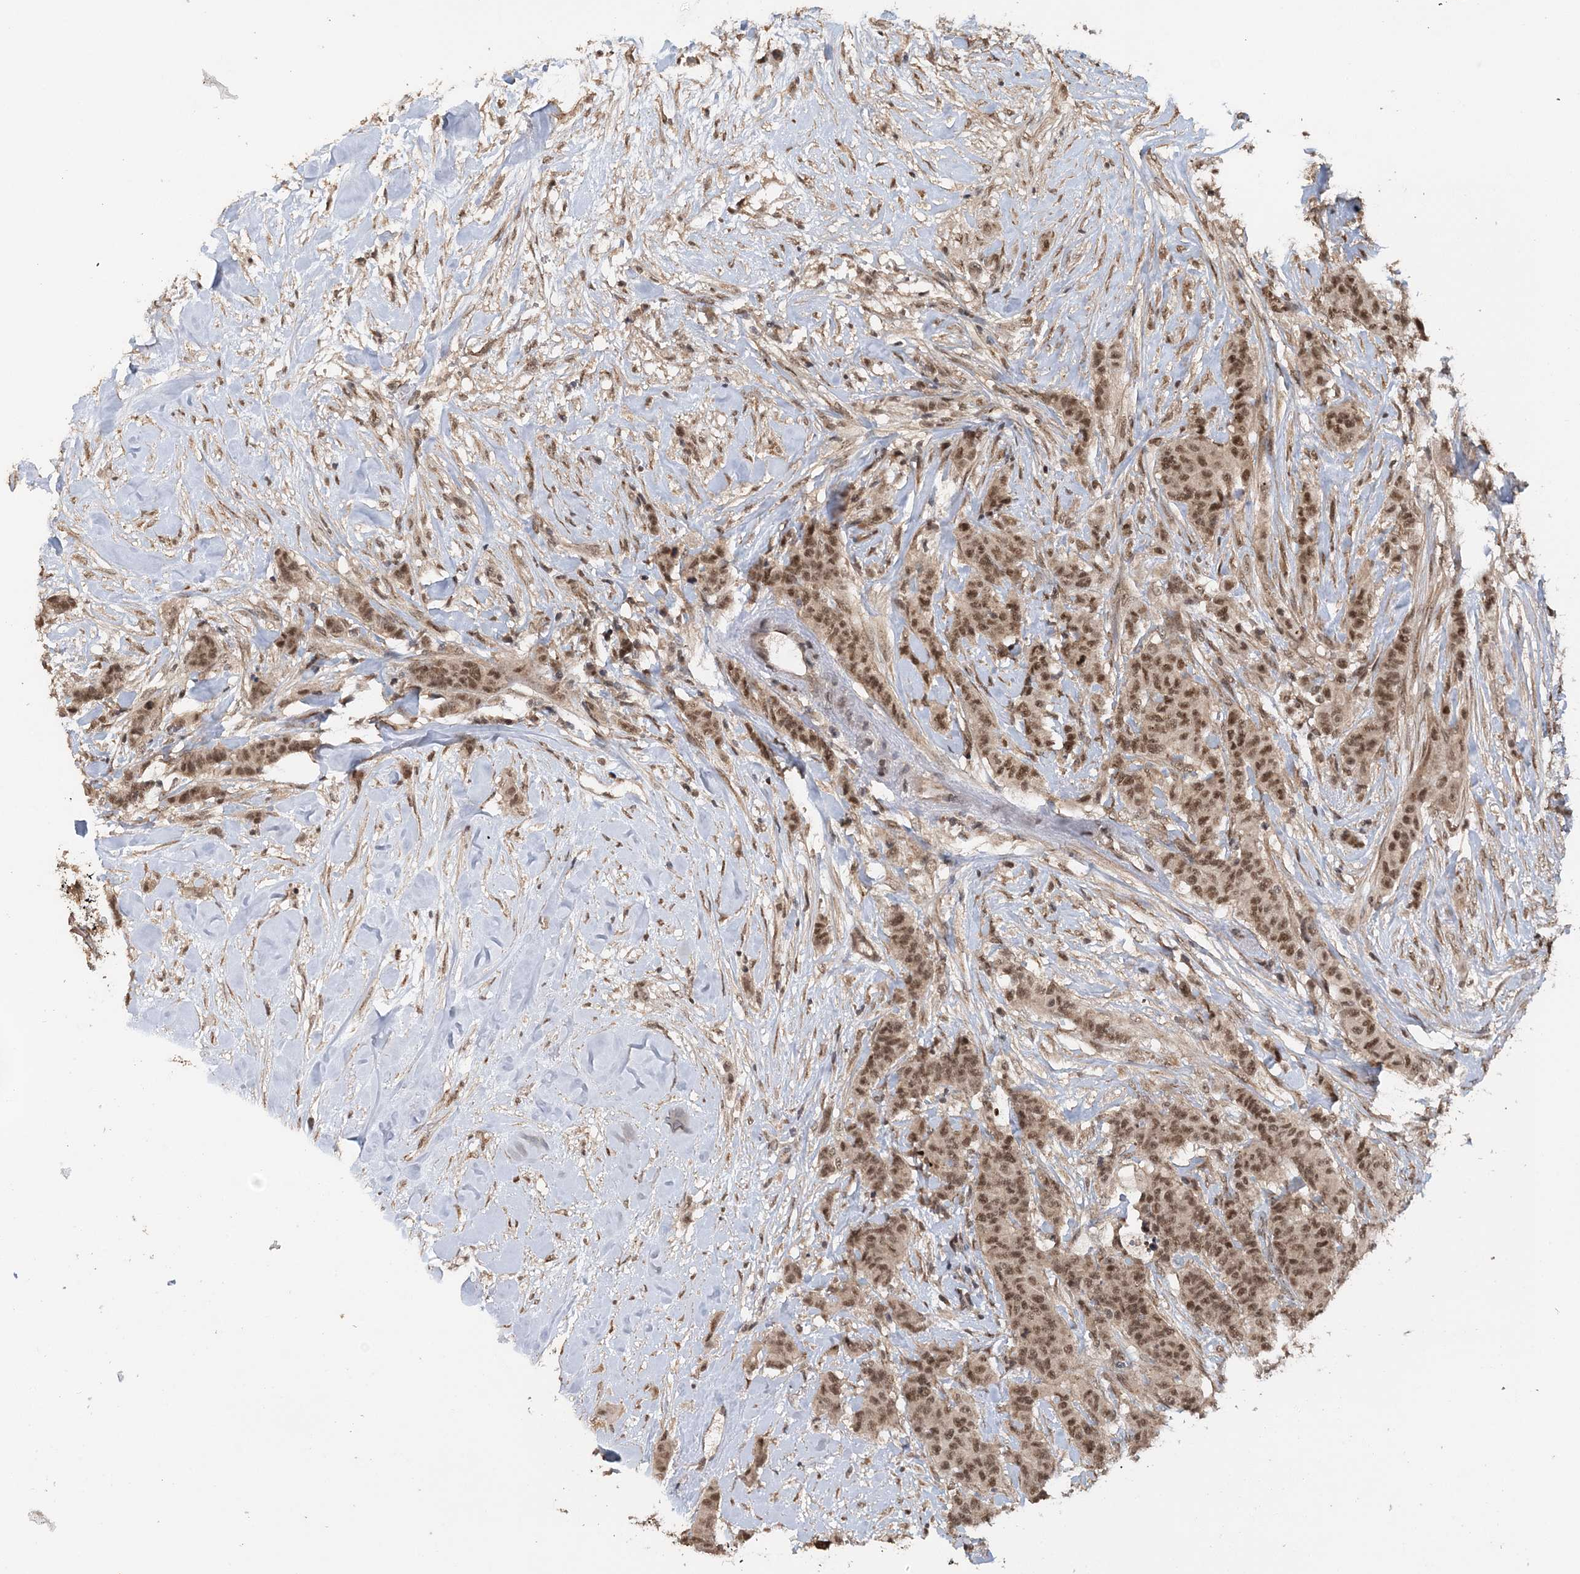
{"staining": {"intensity": "moderate", "quantity": ">75%", "location": "nuclear"}, "tissue": "breast cancer", "cell_type": "Tumor cells", "image_type": "cancer", "snomed": [{"axis": "morphology", "description": "Duct carcinoma"}, {"axis": "topography", "description": "Breast"}], "caption": "This photomicrograph displays breast infiltrating ductal carcinoma stained with IHC to label a protein in brown. The nuclear of tumor cells show moderate positivity for the protein. Nuclei are counter-stained blue.", "gene": "TSHZ2", "patient": {"sex": "female", "age": 40}}